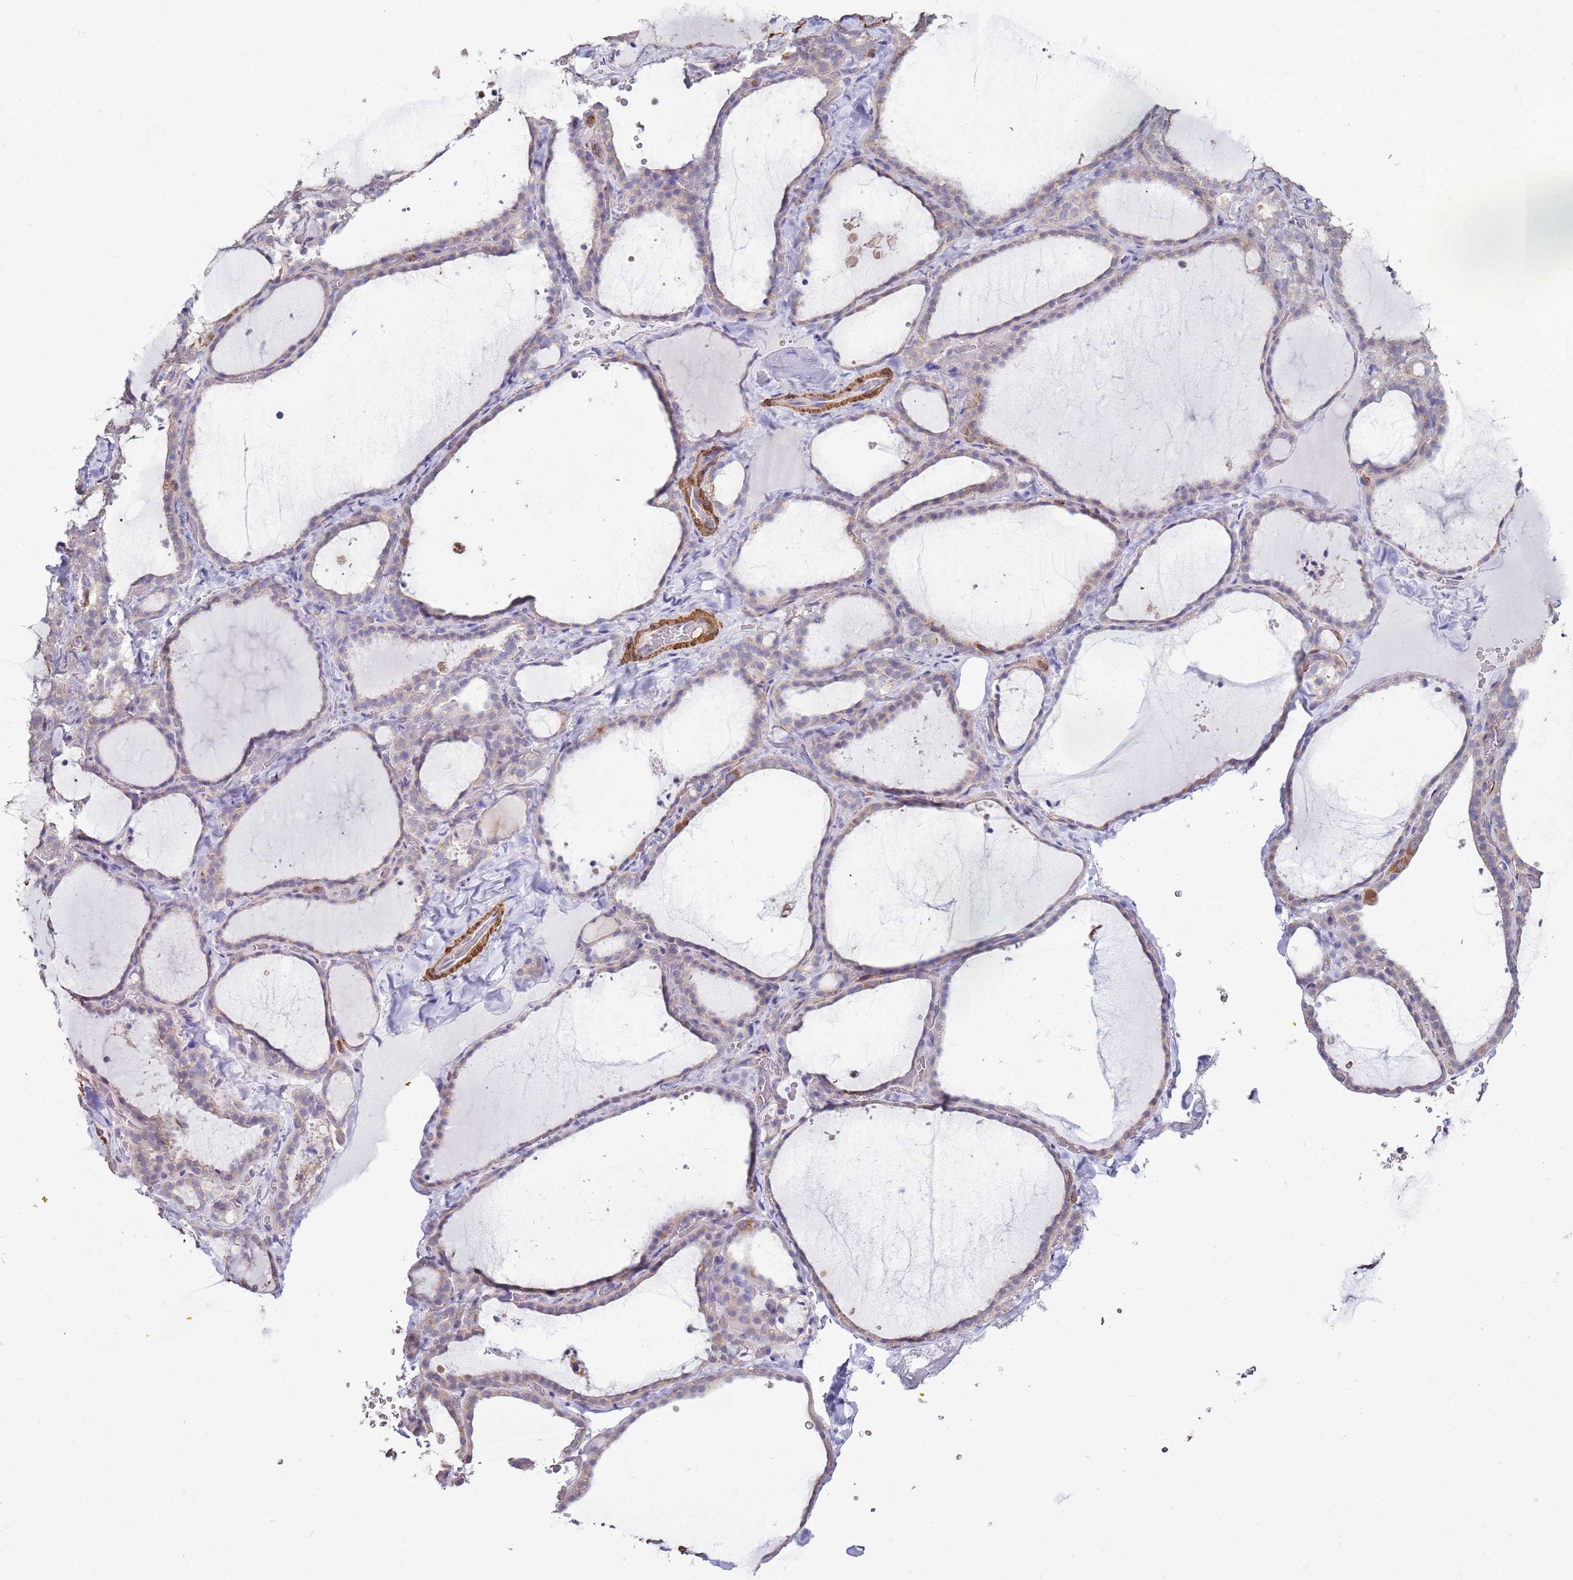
{"staining": {"intensity": "weak", "quantity": "<25%", "location": "cytoplasmic/membranous"}, "tissue": "thyroid gland", "cell_type": "Glandular cells", "image_type": "normal", "snomed": [{"axis": "morphology", "description": "Normal tissue, NOS"}, {"axis": "topography", "description": "Thyroid gland"}], "caption": "Thyroid gland was stained to show a protein in brown. There is no significant staining in glandular cells. (DAB immunohistochemistry with hematoxylin counter stain).", "gene": "DDX59", "patient": {"sex": "female", "age": 22}}